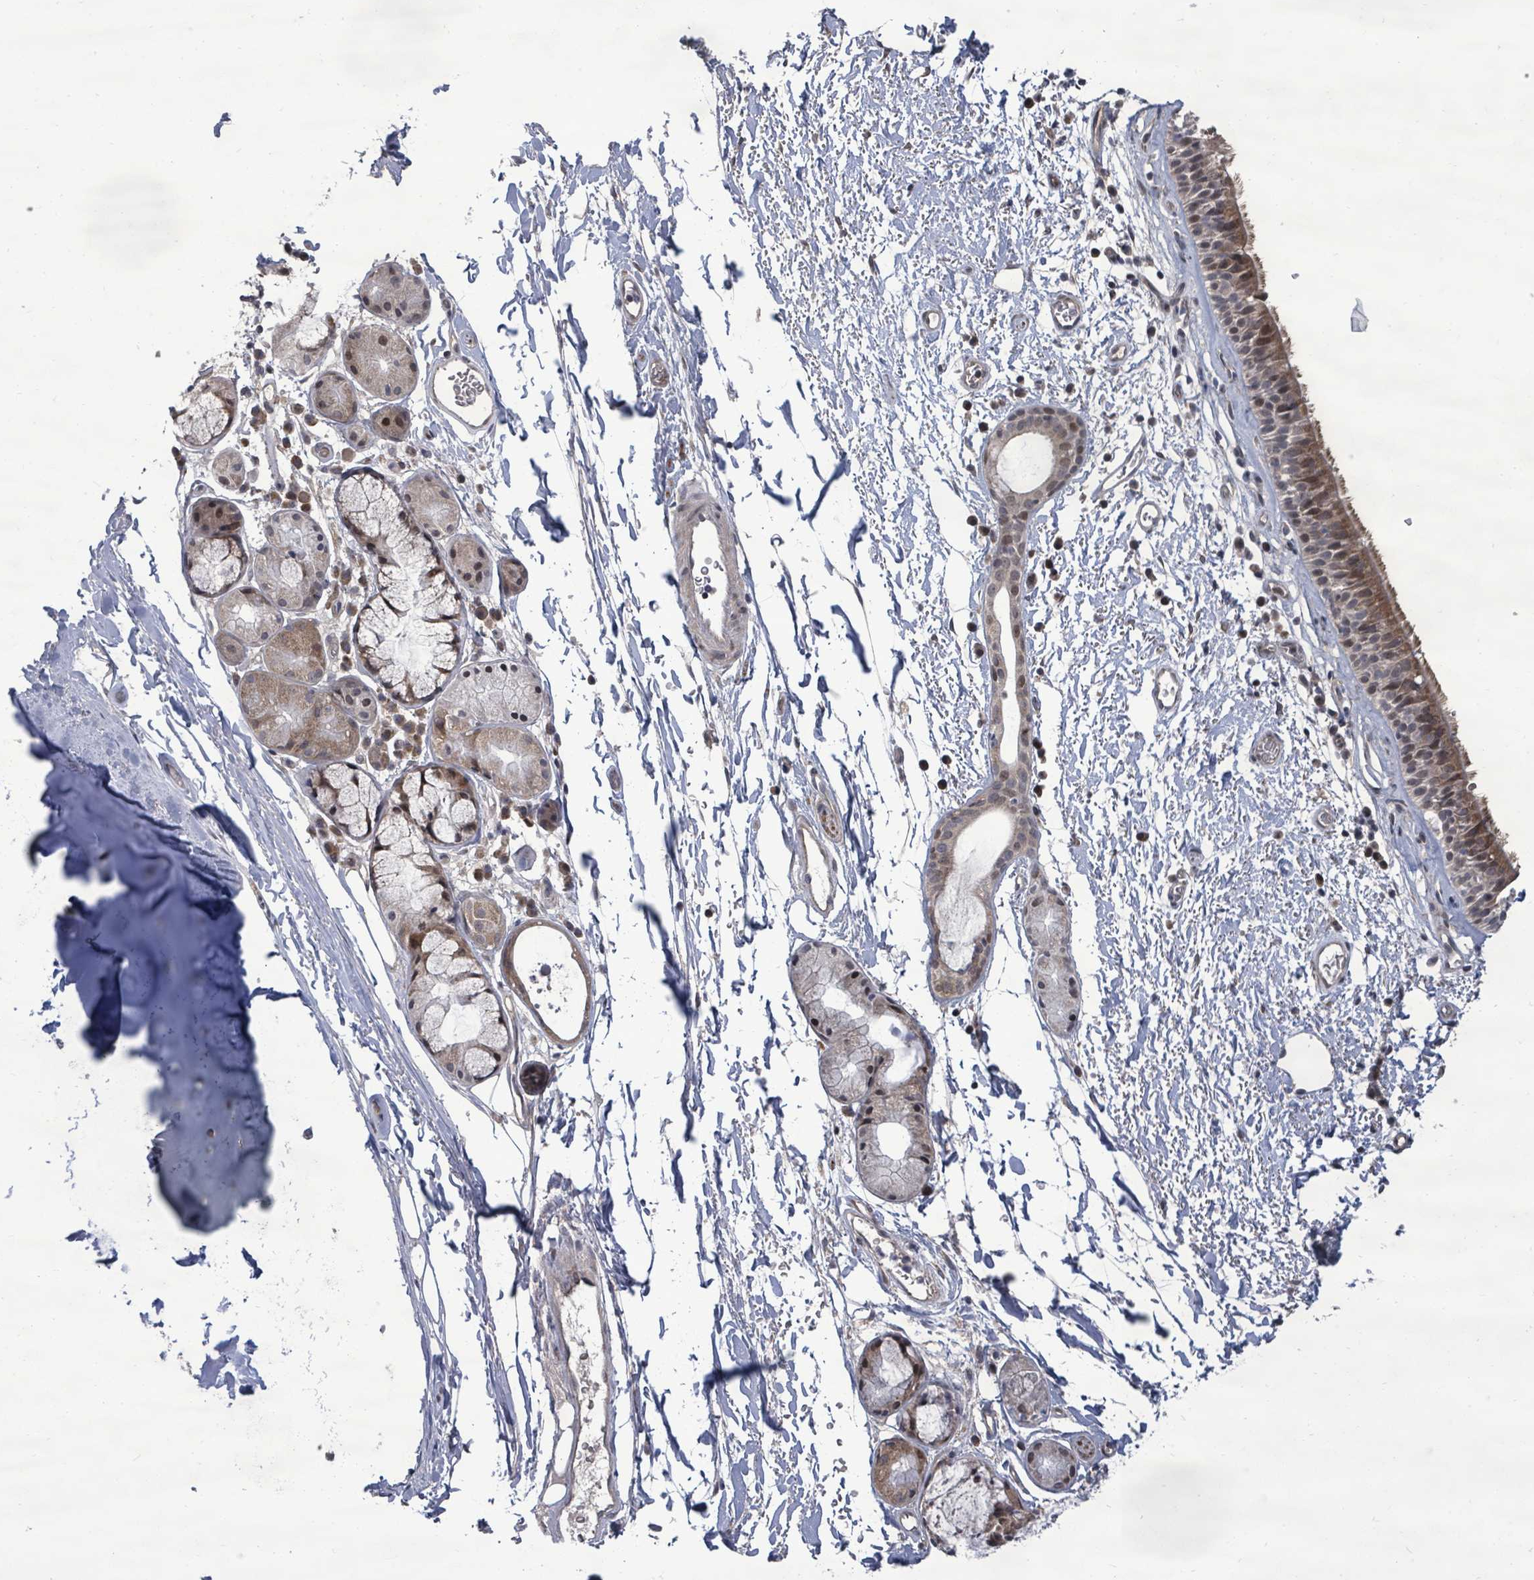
{"staining": {"intensity": "moderate", "quantity": "25%-75%", "location": "cytoplasmic/membranous,nuclear"}, "tissue": "nasopharynx", "cell_type": "Respiratory epithelial cells", "image_type": "normal", "snomed": [{"axis": "morphology", "description": "Normal tissue, NOS"}, {"axis": "topography", "description": "Cartilage tissue"}, {"axis": "topography", "description": "Nasopharynx"}], "caption": "The immunohistochemical stain shows moderate cytoplasmic/membranous,nuclear positivity in respiratory epithelial cells of normal nasopharynx.", "gene": "KRTAP27", "patient": {"sex": "male", "age": 56}}